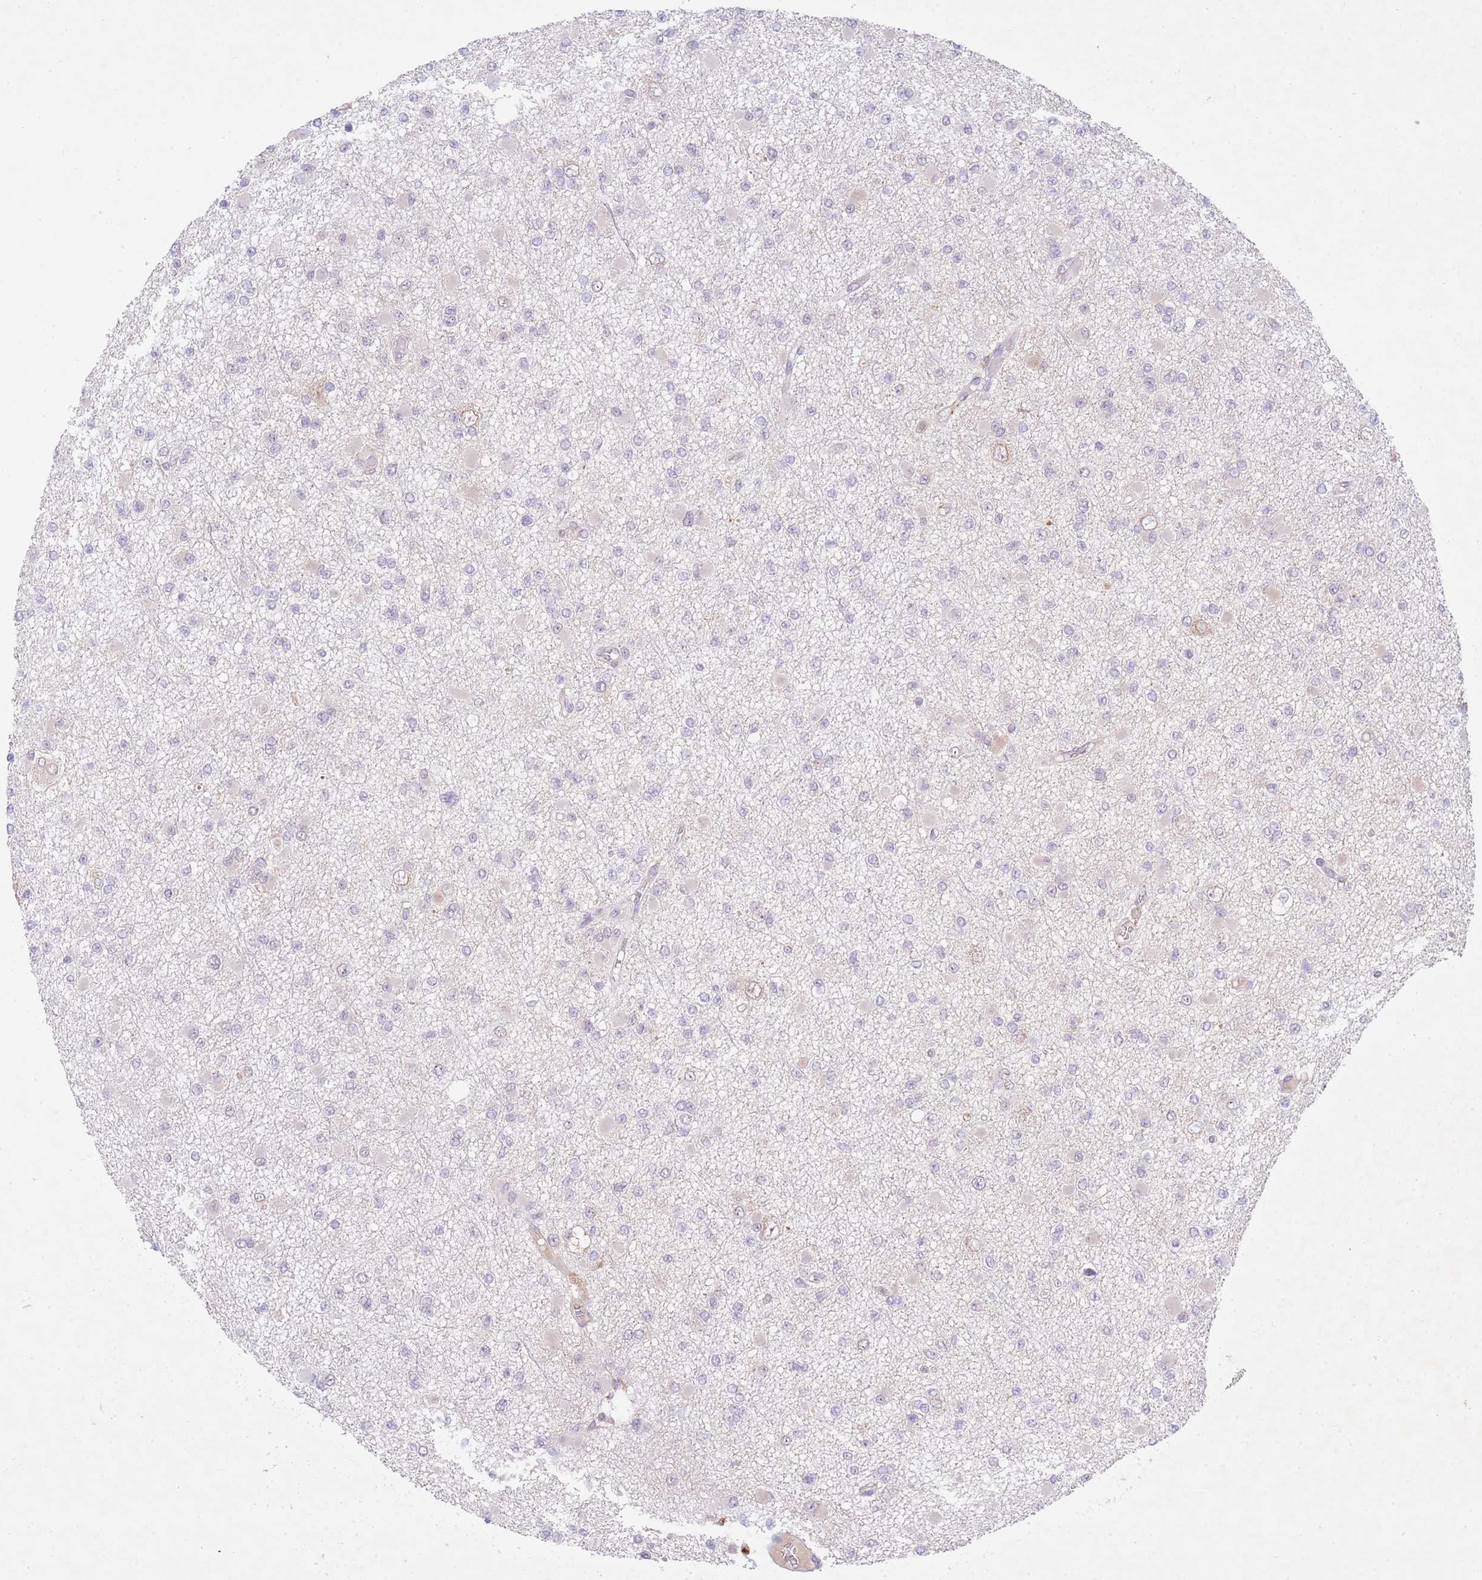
{"staining": {"intensity": "negative", "quantity": "none", "location": "none"}, "tissue": "glioma", "cell_type": "Tumor cells", "image_type": "cancer", "snomed": [{"axis": "morphology", "description": "Glioma, malignant, Low grade"}, {"axis": "topography", "description": "Brain"}], "caption": "IHC micrograph of human malignant glioma (low-grade) stained for a protein (brown), which shows no expression in tumor cells.", "gene": "SLC25A33", "patient": {"sex": "female", "age": 22}}